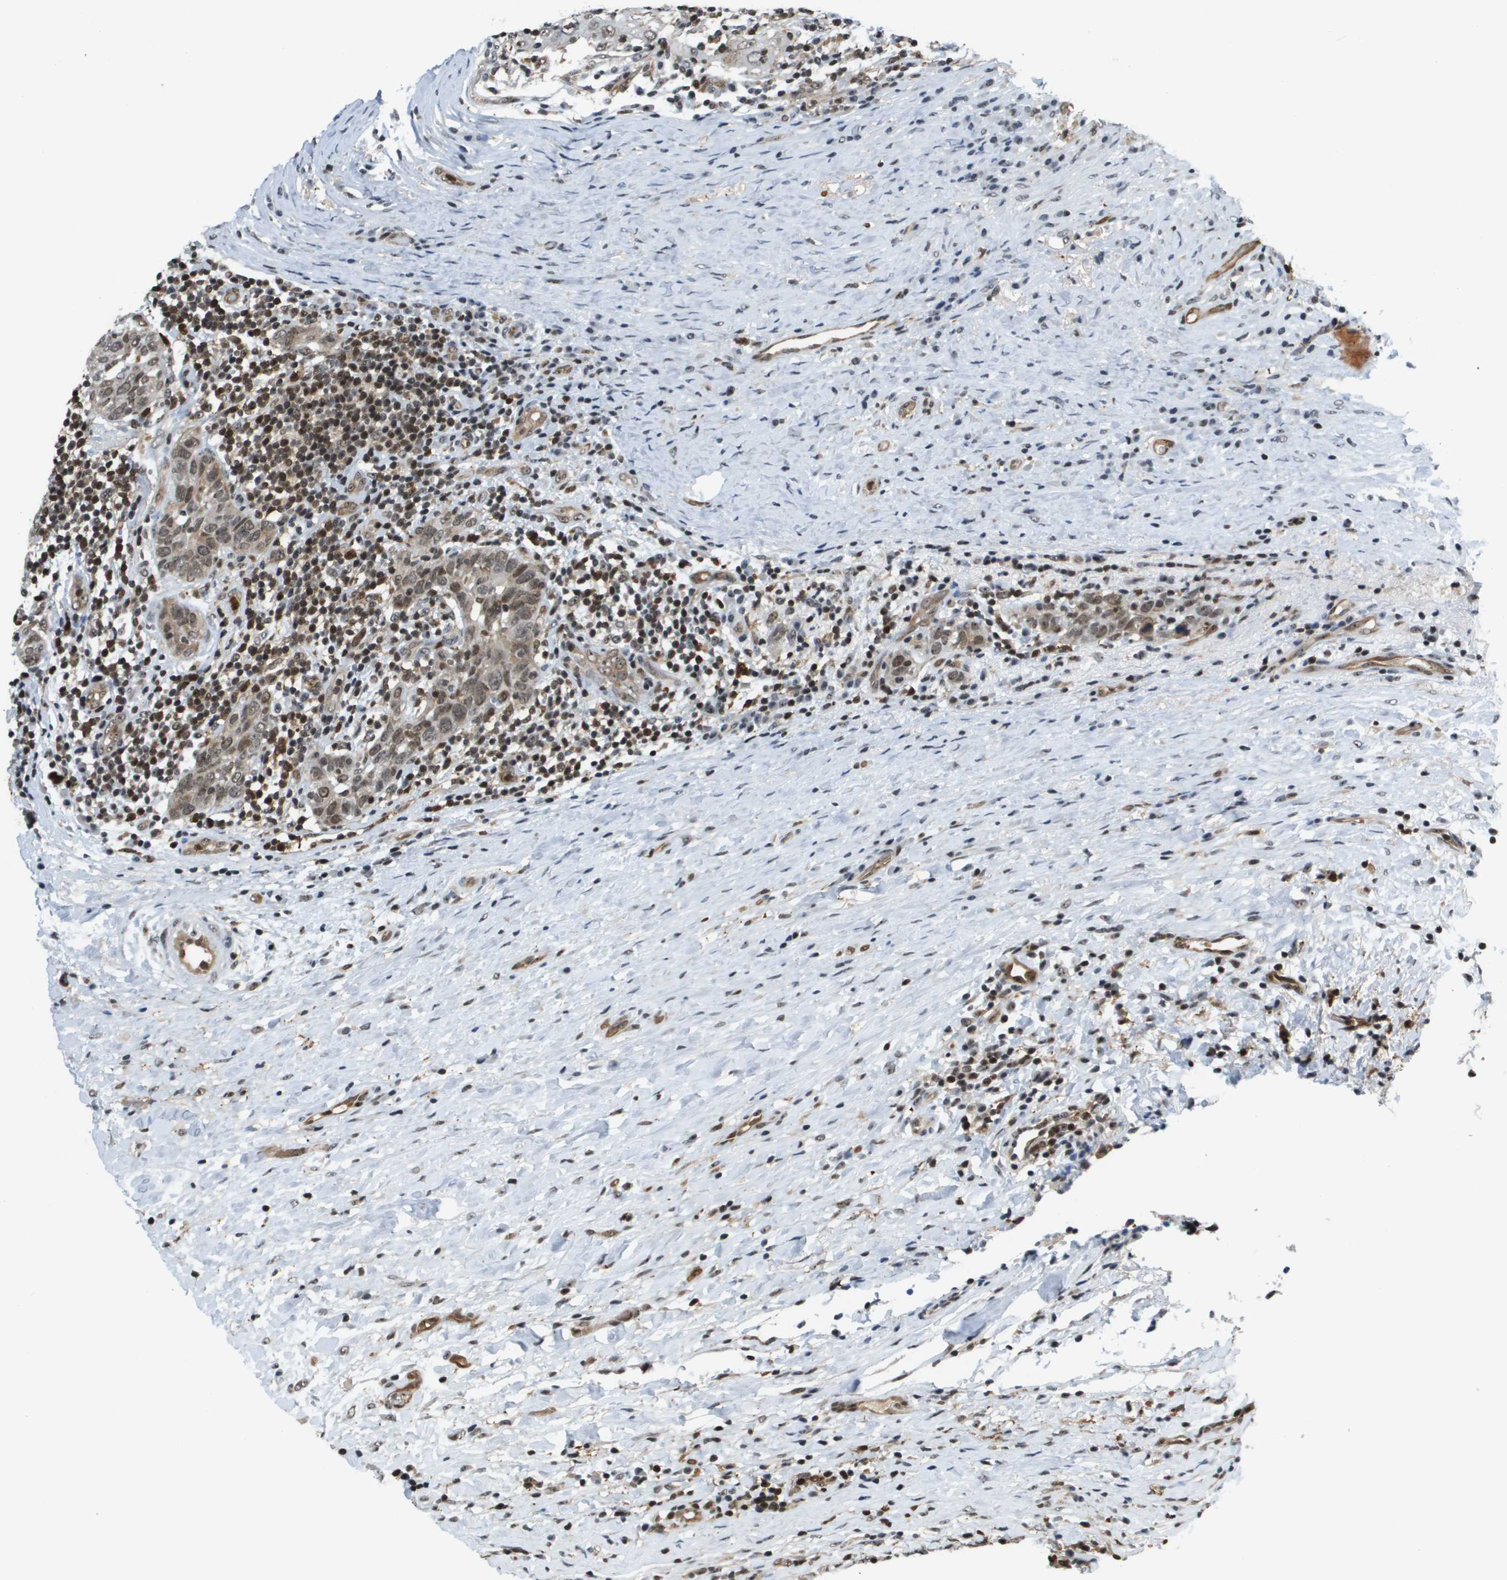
{"staining": {"intensity": "weak", "quantity": "<25%", "location": "nuclear"}, "tissue": "breast cancer", "cell_type": "Tumor cells", "image_type": "cancer", "snomed": [{"axis": "morphology", "description": "Duct carcinoma"}, {"axis": "topography", "description": "Breast"}], "caption": "Infiltrating ductal carcinoma (breast) was stained to show a protein in brown. There is no significant staining in tumor cells.", "gene": "EP400", "patient": {"sex": "female", "age": 37}}